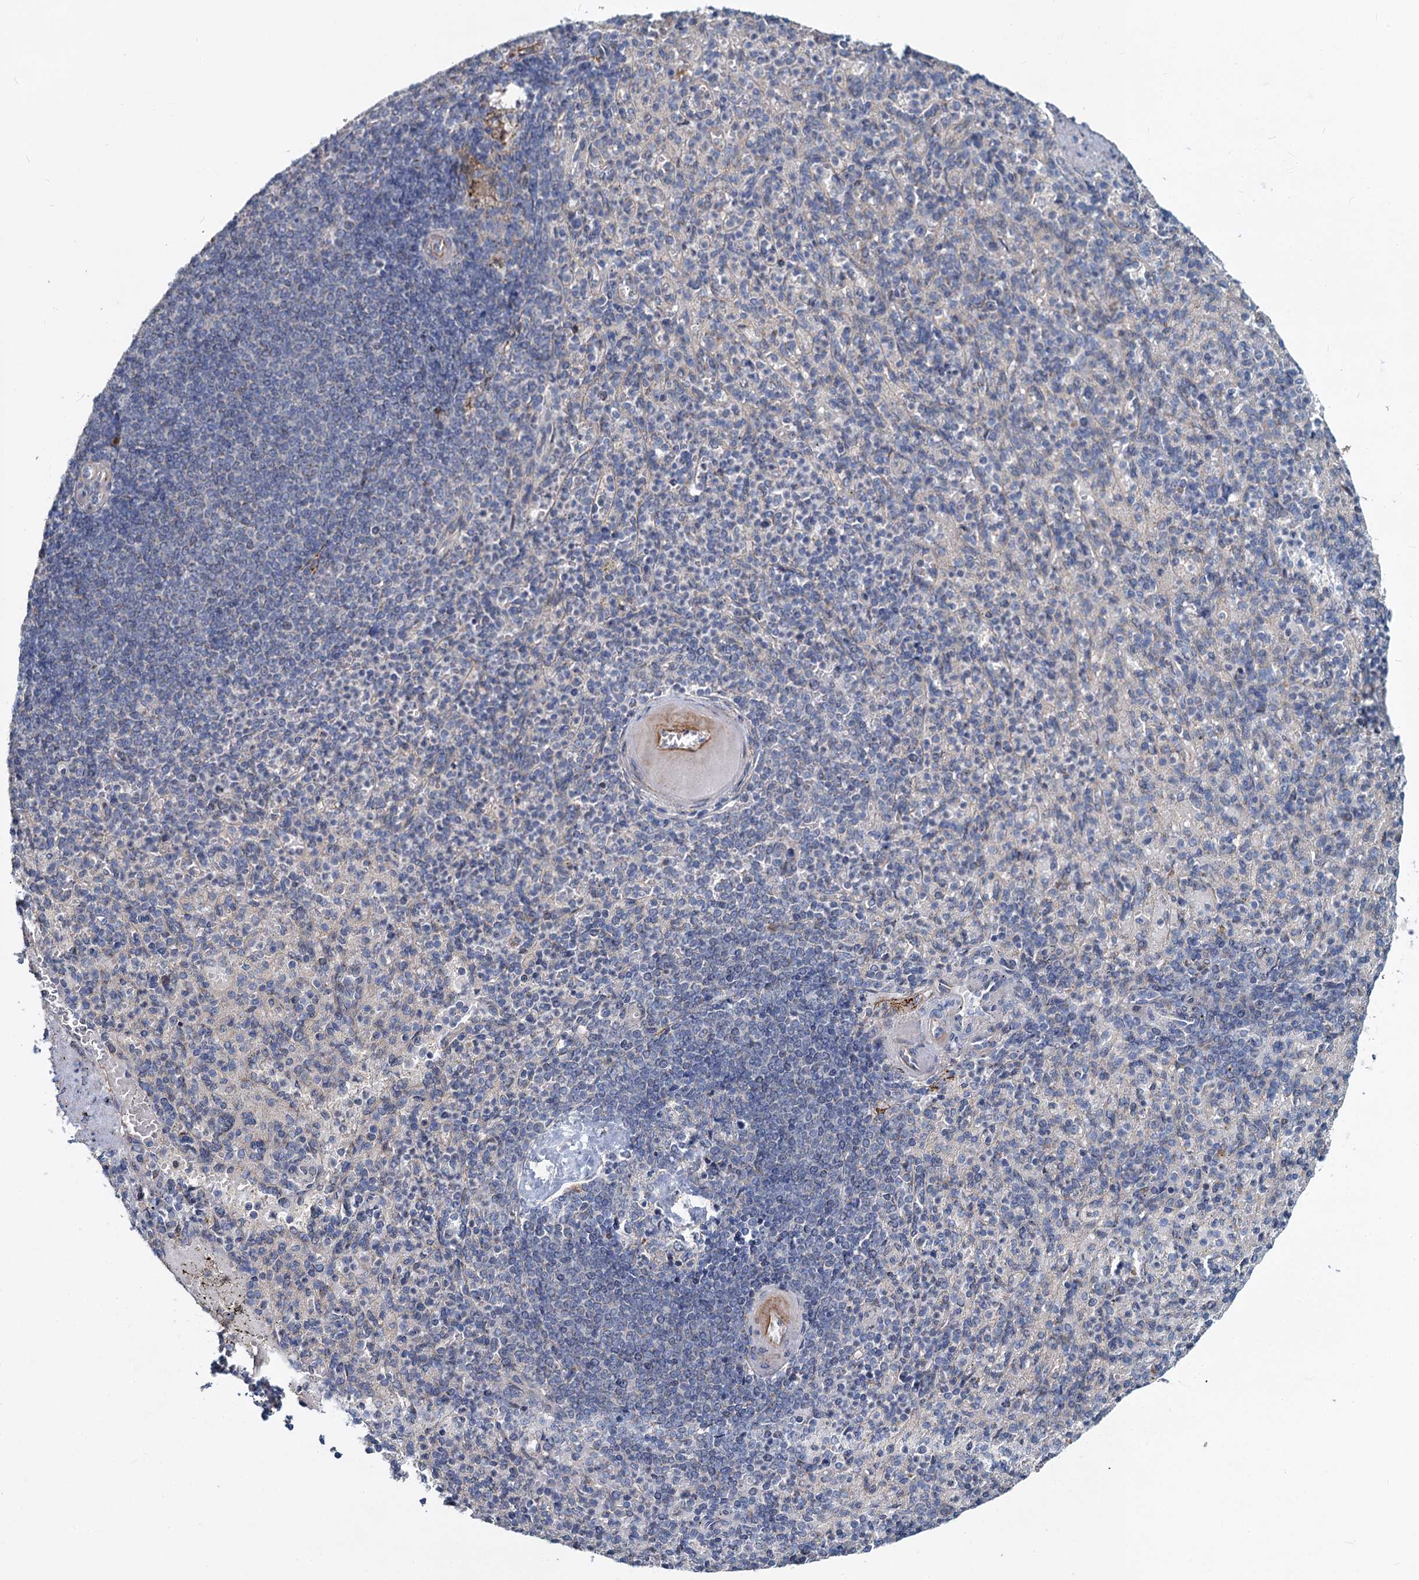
{"staining": {"intensity": "weak", "quantity": "<25%", "location": "cytoplasmic/membranous"}, "tissue": "spleen", "cell_type": "Cells in red pulp", "image_type": "normal", "snomed": [{"axis": "morphology", "description": "Normal tissue, NOS"}, {"axis": "topography", "description": "Spleen"}], "caption": "The photomicrograph demonstrates no significant positivity in cells in red pulp of spleen. (DAB (3,3'-diaminobenzidine) immunohistochemistry (IHC) with hematoxylin counter stain).", "gene": "DCUN1D2", "patient": {"sex": "female", "age": 74}}